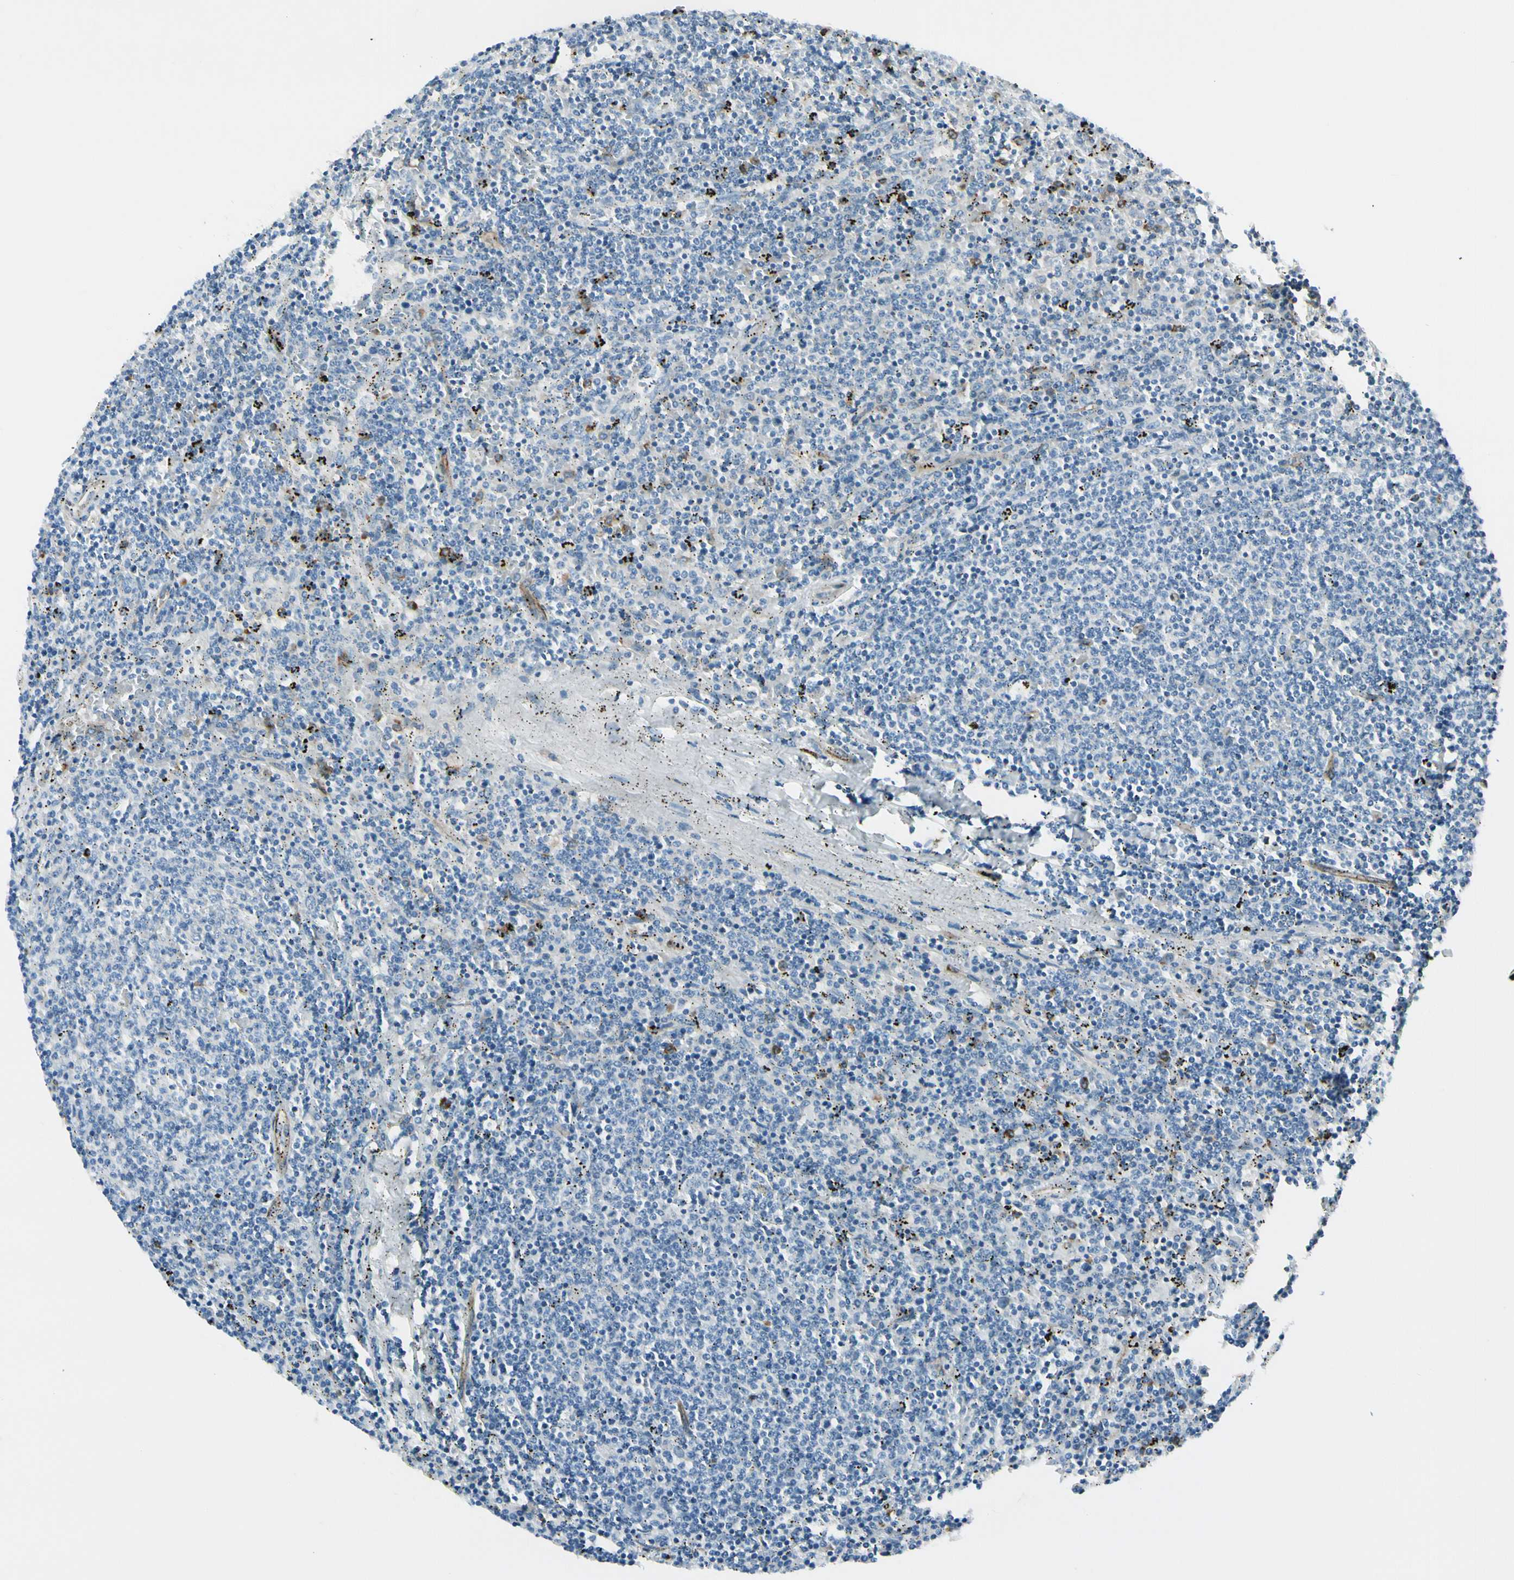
{"staining": {"intensity": "negative", "quantity": "none", "location": "none"}, "tissue": "lymphoma", "cell_type": "Tumor cells", "image_type": "cancer", "snomed": [{"axis": "morphology", "description": "Malignant lymphoma, non-Hodgkin's type, Low grade"}, {"axis": "topography", "description": "Spleen"}], "caption": "DAB (3,3'-diaminobenzidine) immunohistochemical staining of human malignant lymphoma, non-Hodgkin's type (low-grade) exhibits no significant expression in tumor cells. Brightfield microscopy of immunohistochemistry stained with DAB (brown) and hematoxylin (blue), captured at high magnification.", "gene": "CD93", "patient": {"sex": "female", "age": 50}}